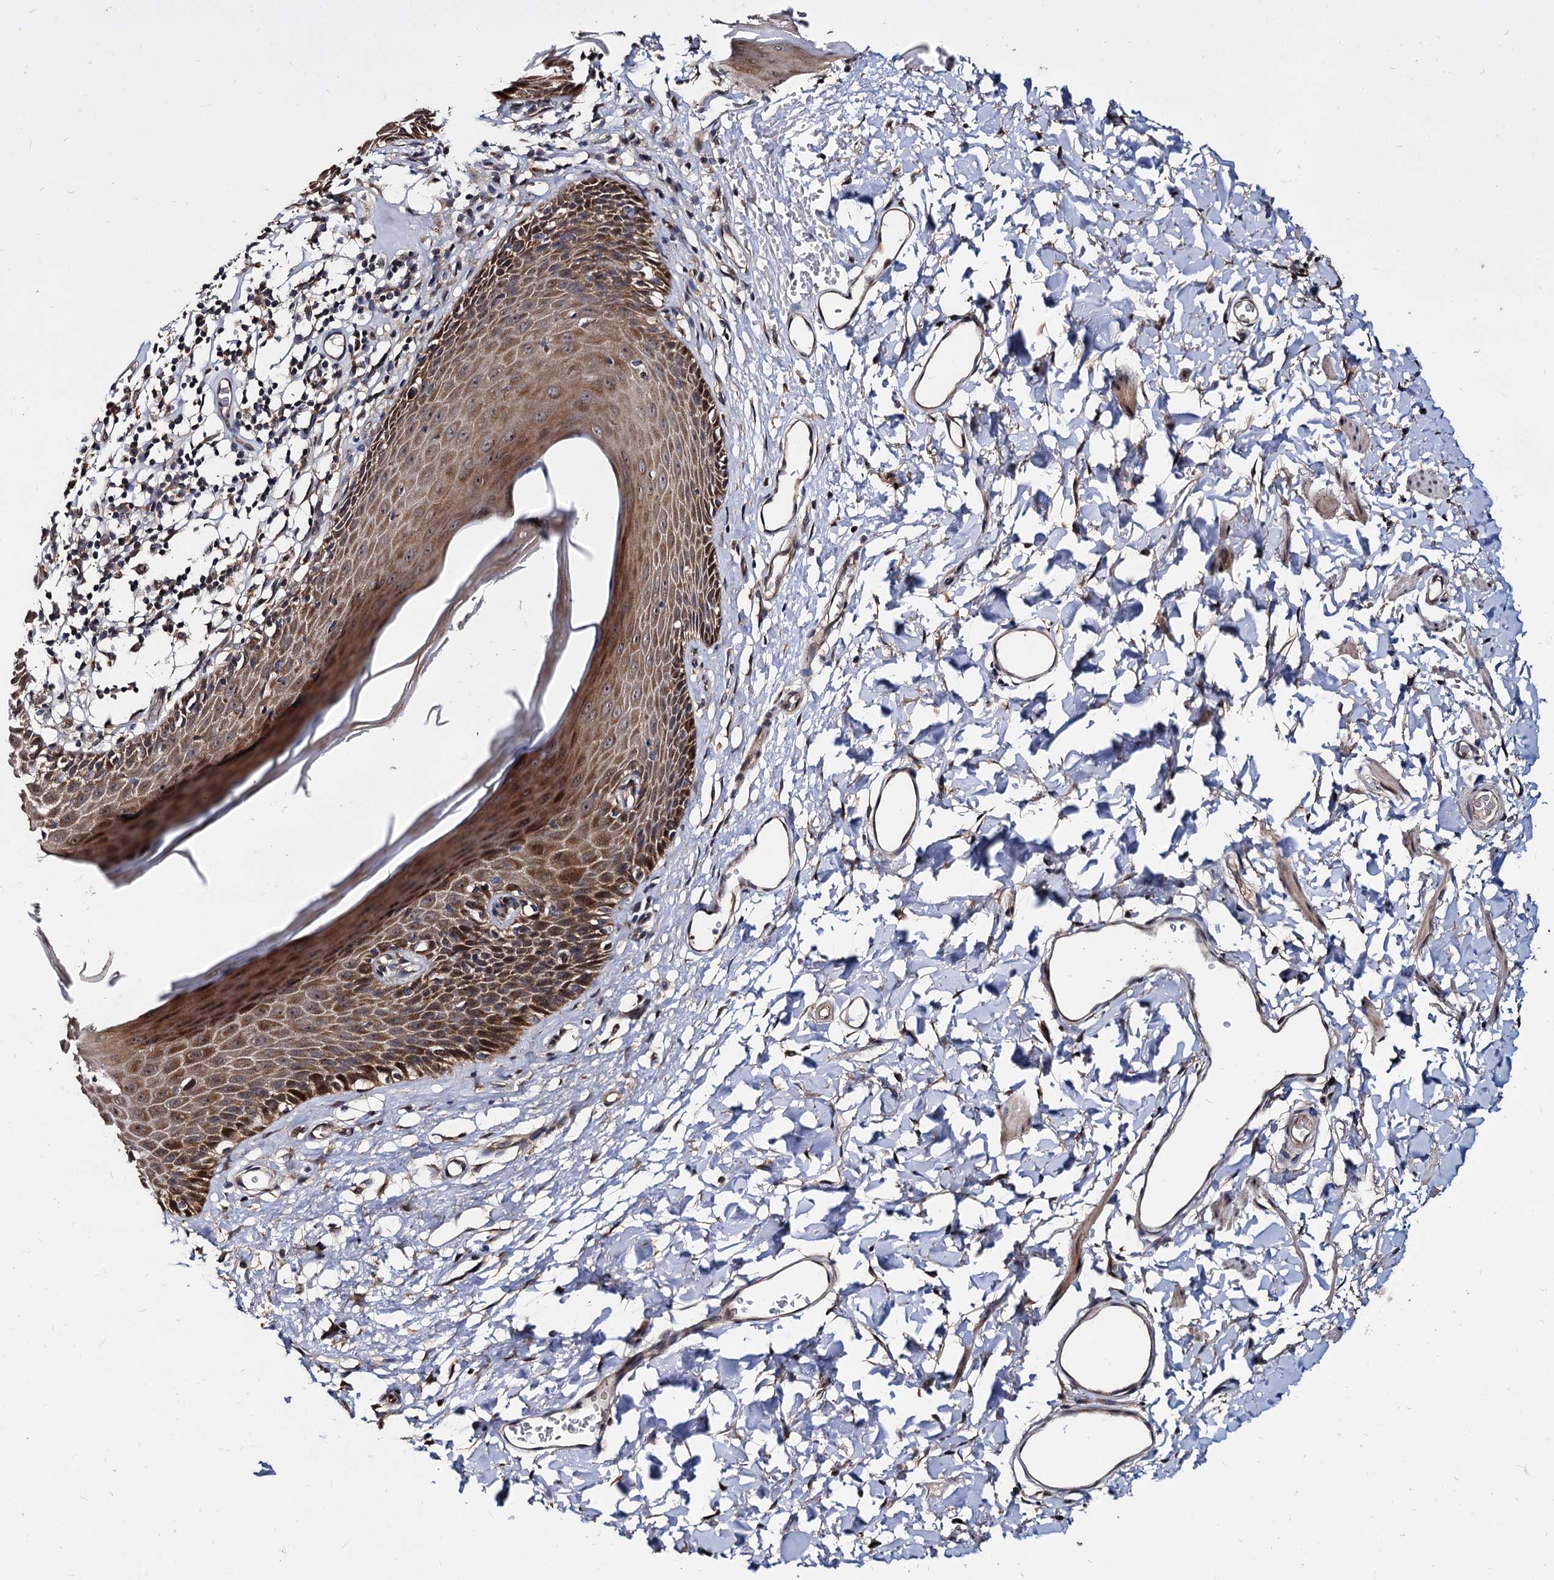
{"staining": {"intensity": "moderate", "quantity": ">75%", "location": "cytoplasmic/membranous"}, "tissue": "skin", "cell_type": "Epidermal cells", "image_type": "normal", "snomed": [{"axis": "morphology", "description": "Normal tissue, NOS"}, {"axis": "topography", "description": "Vulva"}], "caption": "Protein expression analysis of benign skin displays moderate cytoplasmic/membranous positivity in approximately >75% of epidermal cells.", "gene": "WWC3", "patient": {"sex": "female", "age": 68}}